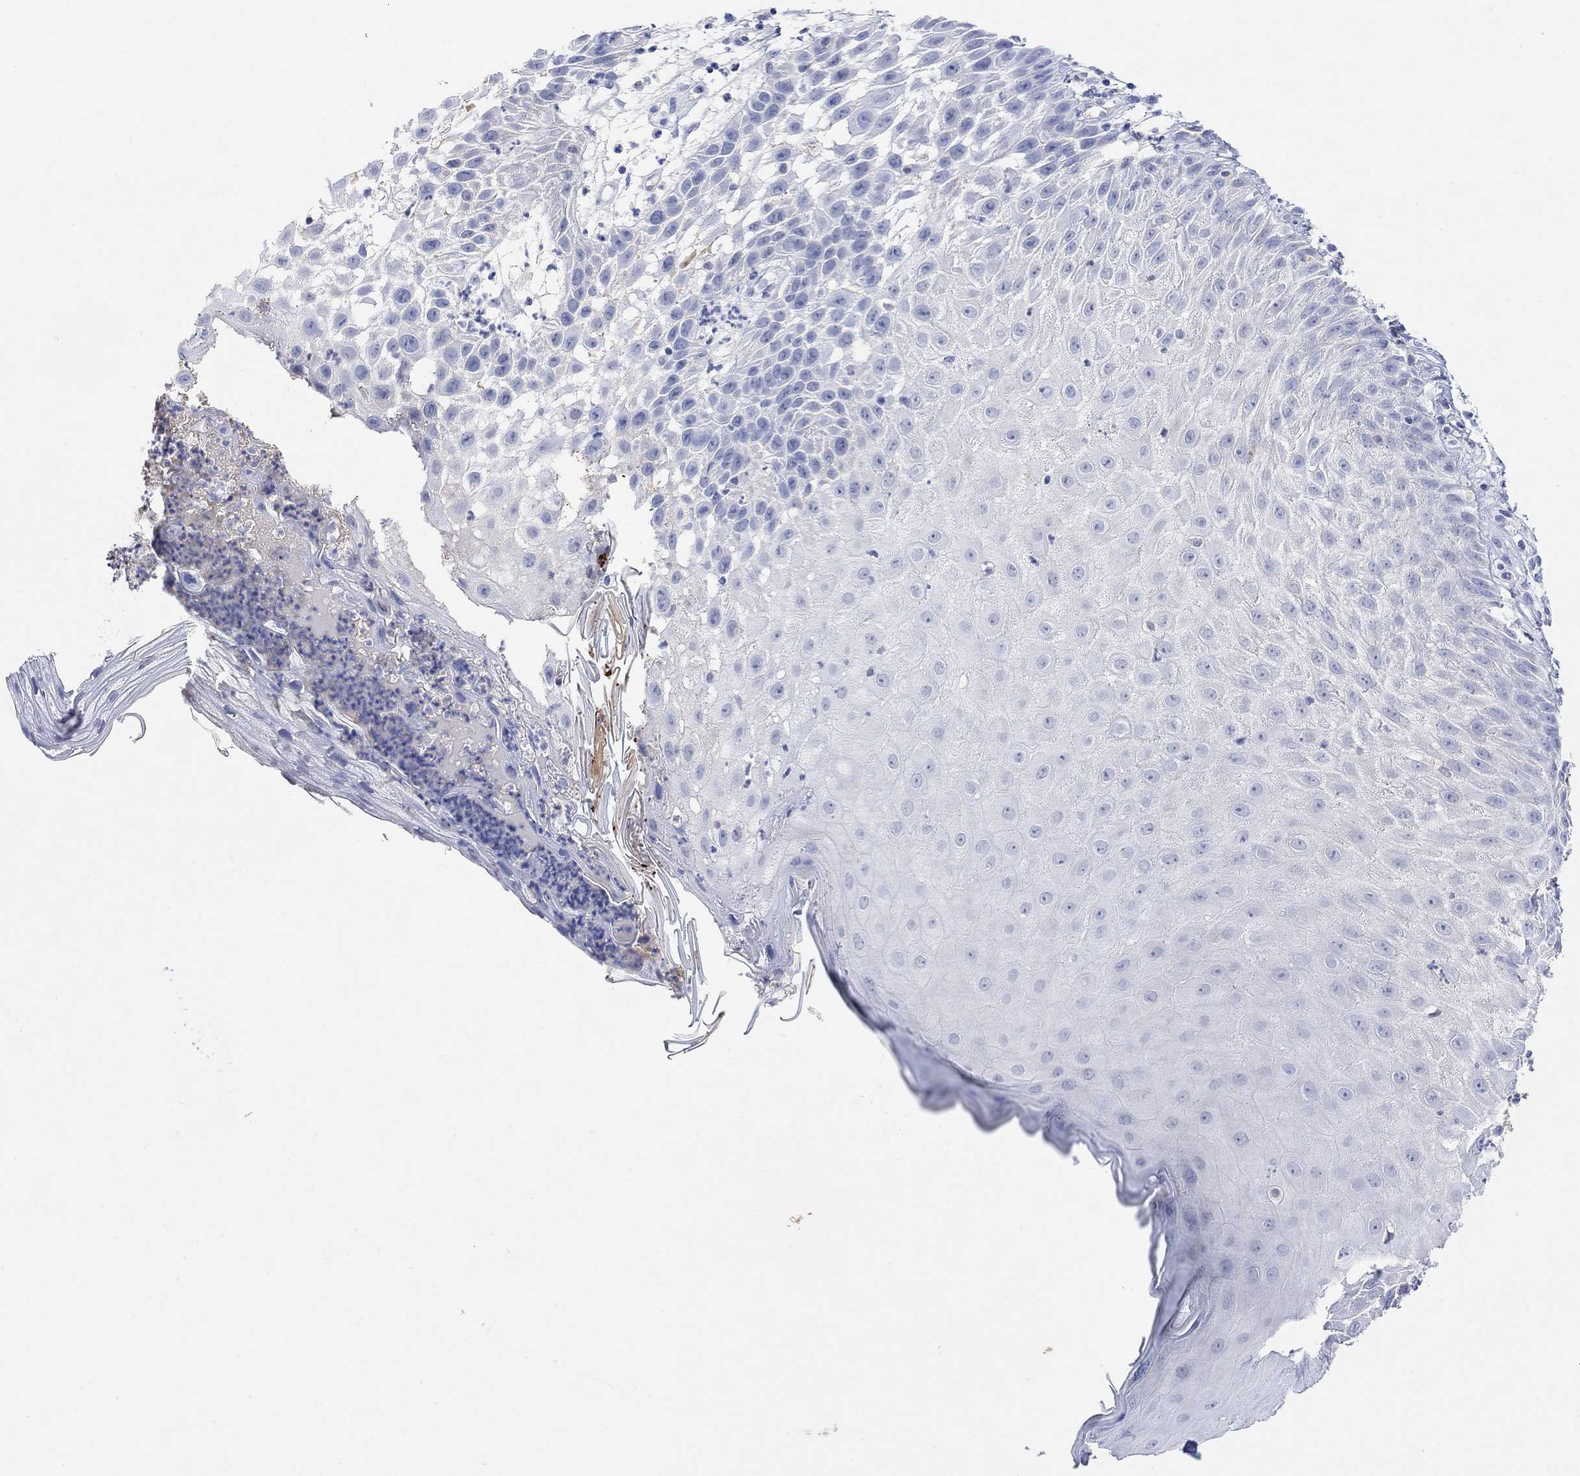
{"staining": {"intensity": "negative", "quantity": "none", "location": "none"}, "tissue": "skin cancer", "cell_type": "Tumor cells", "image_type": "cancer", "snomed": [{"axis": "morphology", "description": "Normal tissue, NOS"}, {"axis": "morphology", "description": "Squamous cell carcinoma, NOS"}, {"axis": "topography", "description": "Skin"}], "caption": "Immunohistochemistry (IHC) micrograph of neoplastic tissue: skin squamous cell carcinoma stained with DAB reveals no significant protein positivity in tumor cells.", "gene": "TYR", "patient": {"sex": "male", "age": 79}}